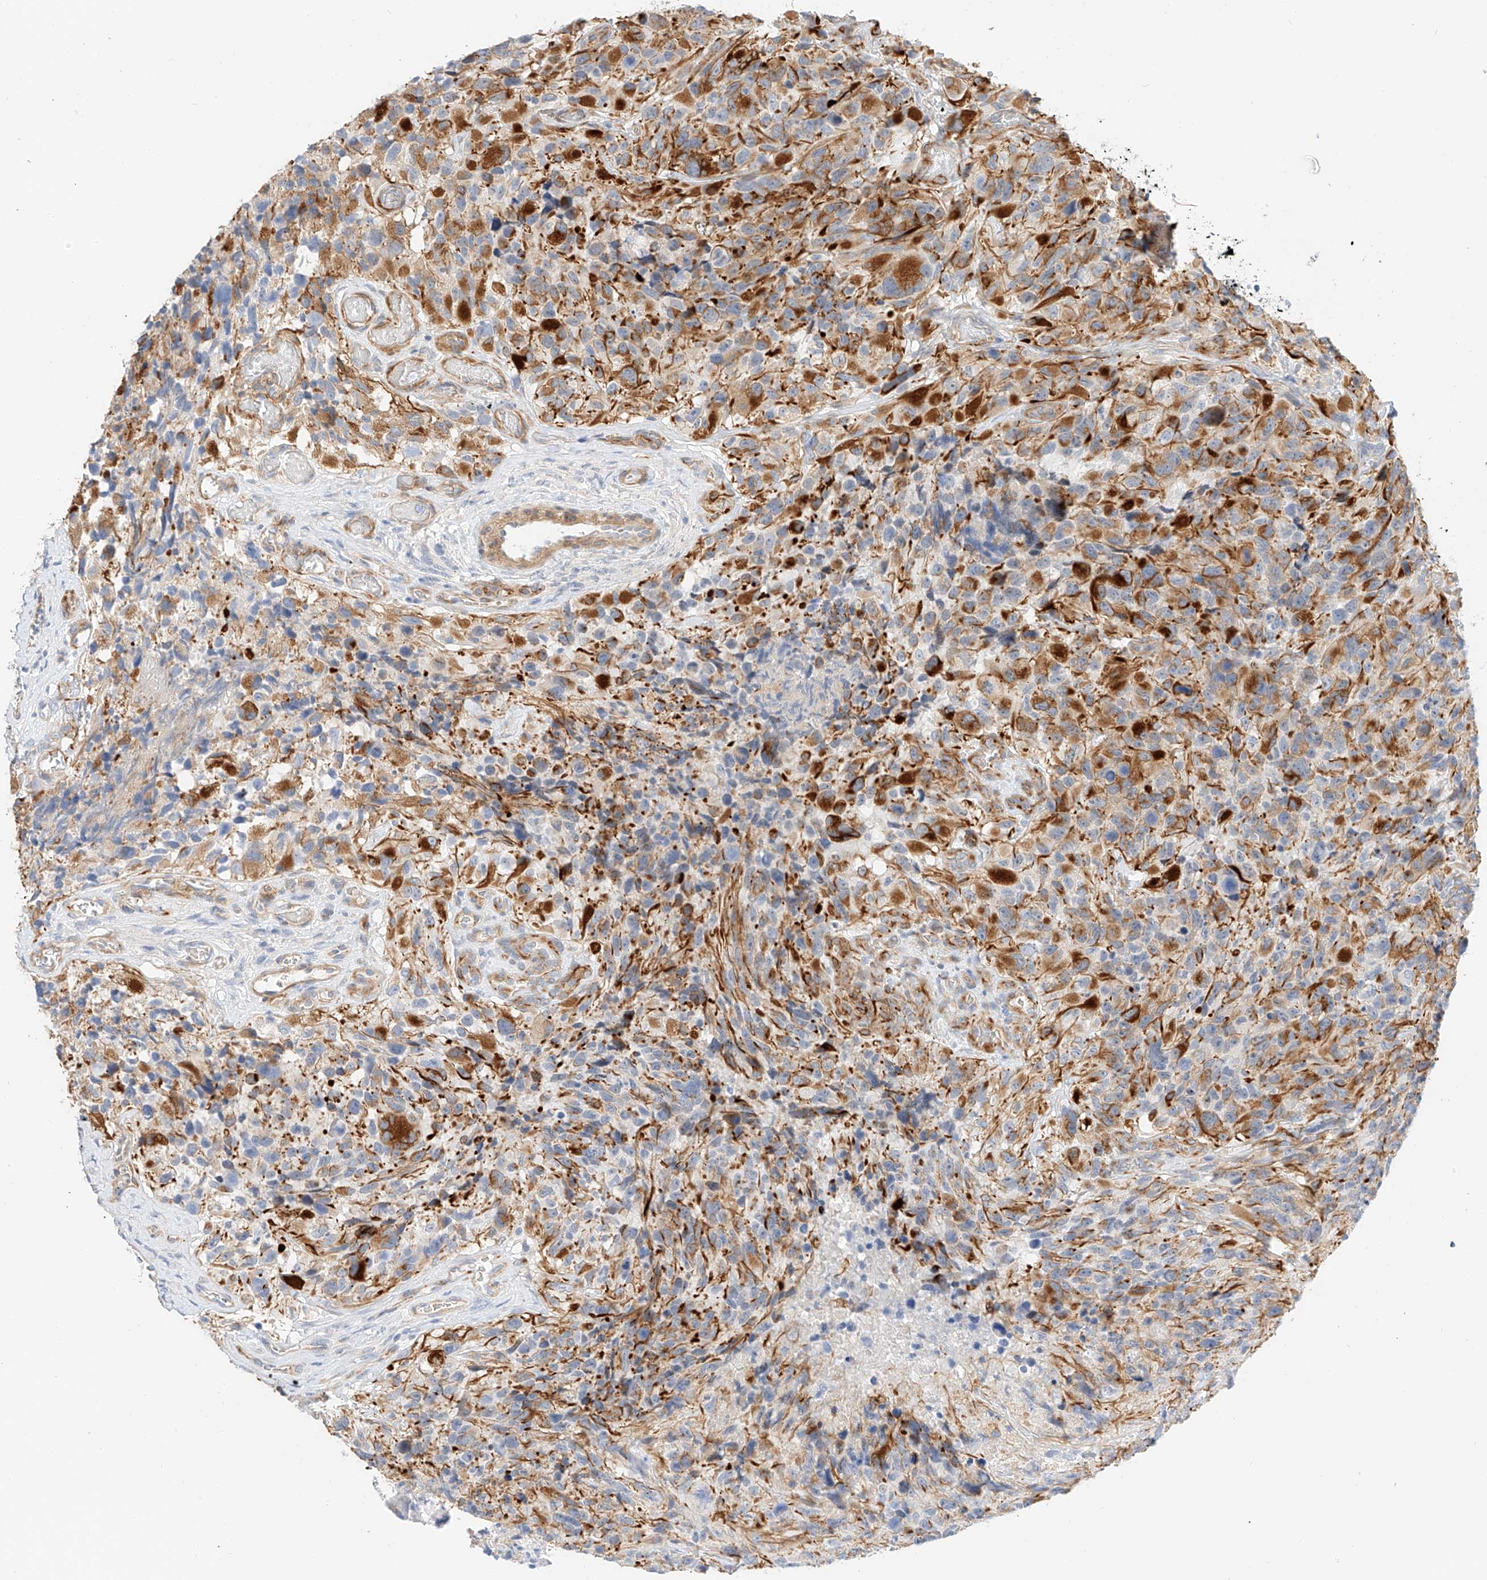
{"staining": {"intensity": "moderate", "quantity": "25%-75%", "location": "cytoplasmic/membranous"}, "tissue": "glioma", "cell_type": "Tumor cells", "image_type": "cancer", "snomed": [{"axis": "morphology", "description": "Glioma, malignant, High grade"}, {"axis": "topography", "description": "Brain"}], "caption": "Protein expression analysis of human glioma reveals moderate cytoplasmic/membranous positivity in about 25%-75% of tumor cells.", "gene": "CDCP2", "patient": {"sex": "male", "age": 69}}